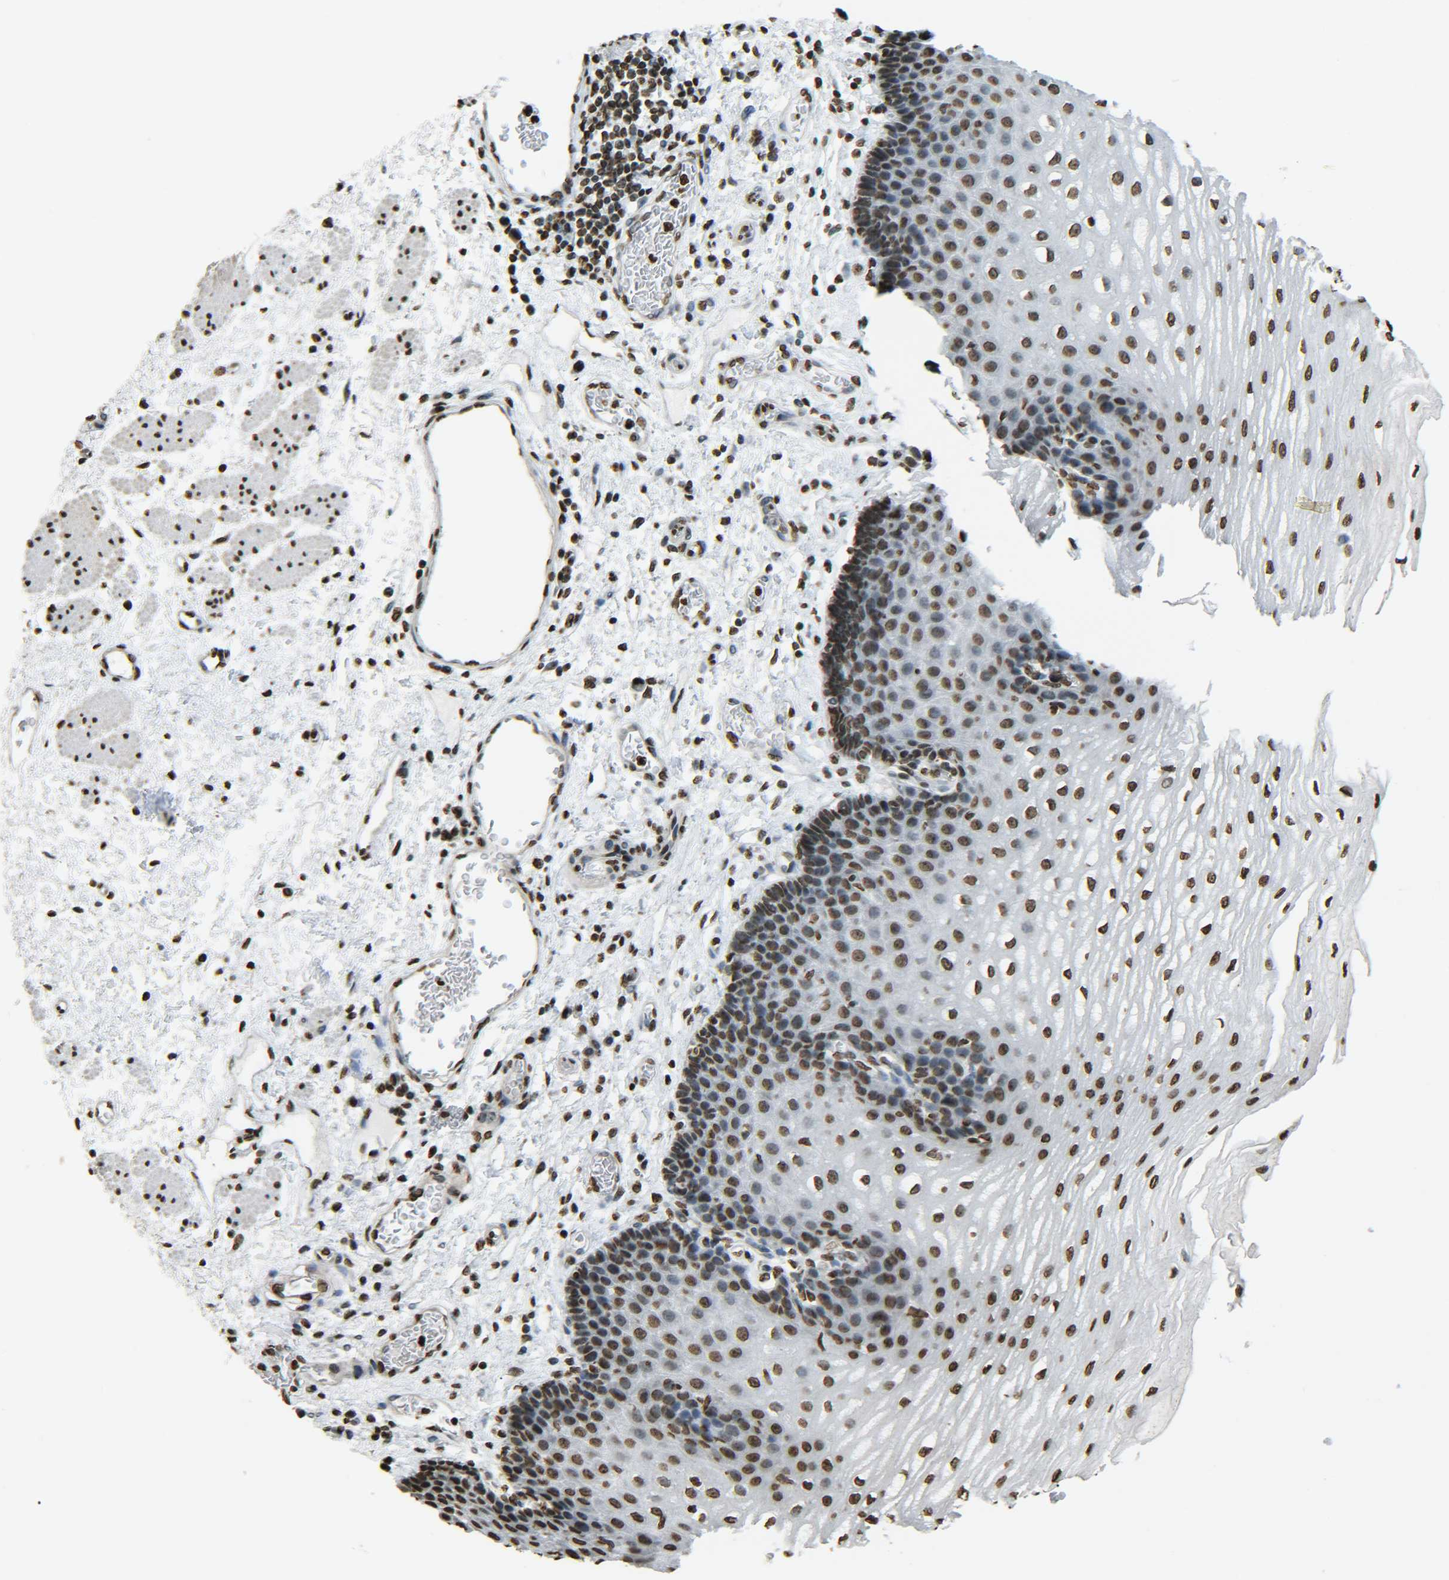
{"staining": {"intensity": "strong", "quantity": ">75%", "location": "nuclear"}, "tissue": "esophagus", "cell_type": "Squamous epithelial cells", "image_type": "normal", "snomed": [{"axis": "morphology", "description": "Normal tissue, NOS"}, {"axis": "topography", "description": "Esophagus"}], "caption": "DAB immunohistochemical staining of normal human esophagus displays strong nuclear protein expression in approximately >75% of squamous epithelial cells.", "gene": "H4C16", "patient": {"sex": "male", "age": 54}}